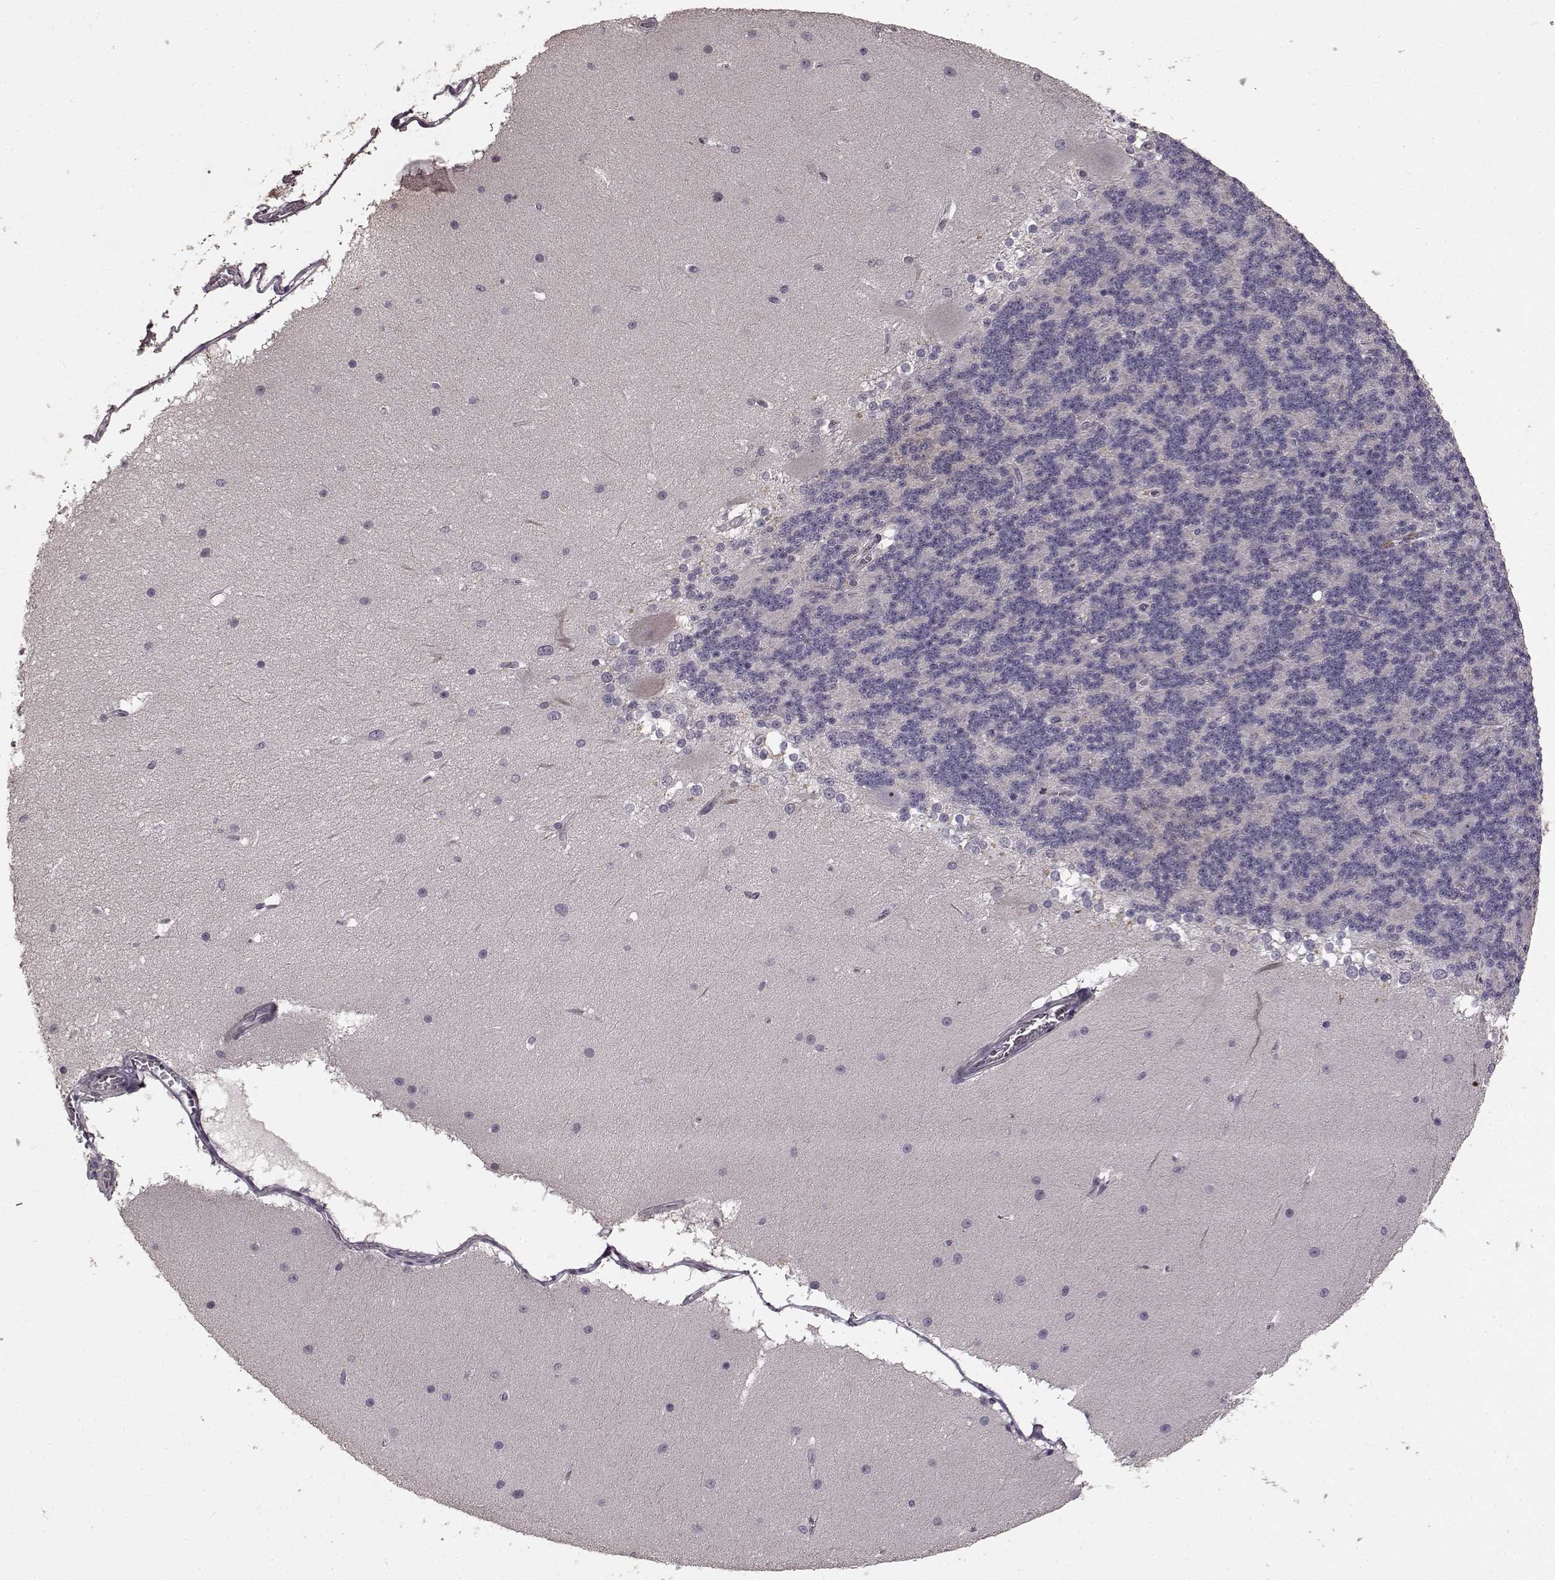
{"staining": {"intensity": "negative", "quantity": "none", "location": "none"}, "tissue": "cerebellum", "cell_type": "Cells in granular layer", "image_type": "normal", "snomed": [{"axis": "morphology", "description": "Normal tissue, NOS"}, {"axis": "topography", "description": "Cerebellum"}], "caption": "This photomicrograph is of normal cerebellum stained with immunohistochemistry (IHC) to label a protein in brown with the nuclei are counter-stained blue. There is no positivity in cells in granular layer.", "gene": "SLC22A18", "patient": {"sex": "female", "age": 19}}